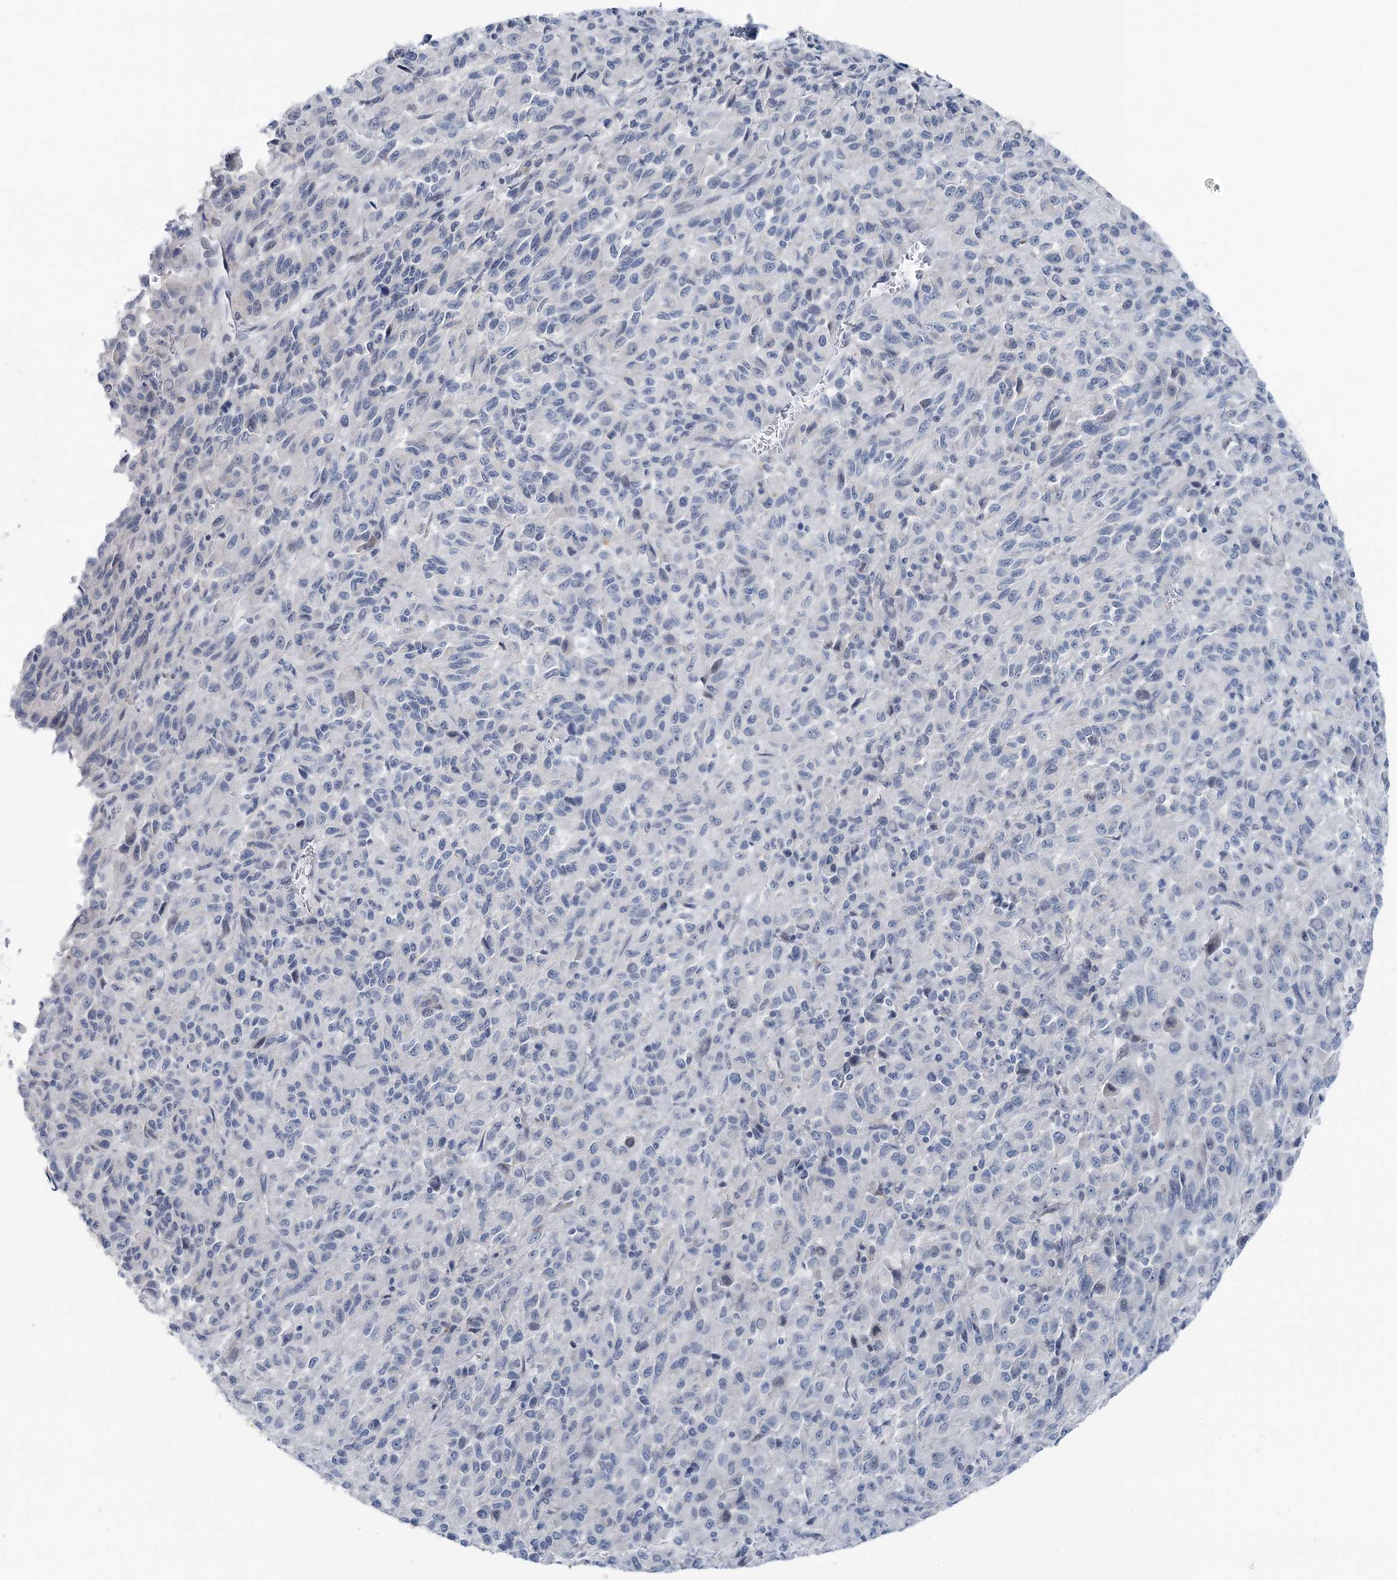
{"staining": {"intensity": "negative", "quantity": "none", "location": "none"}, "tissue": "melanoma", "cell_type": "Tumor cells", "image_type": "cancer", "snomed": [{"axis": "morphology", "description": "Malignant melanoma, Metastatic site"}, {"axis": "topography", "description": "Lung"}], "caption": "Immunohistochemistry (IHC) histopathology image of neoplastic tissue: human melanoma stained with DAB exhibits no significant protein positivity in tumor cells.", "gene": "STEEP1", "patient": {"sex": "male", "age": 64}}